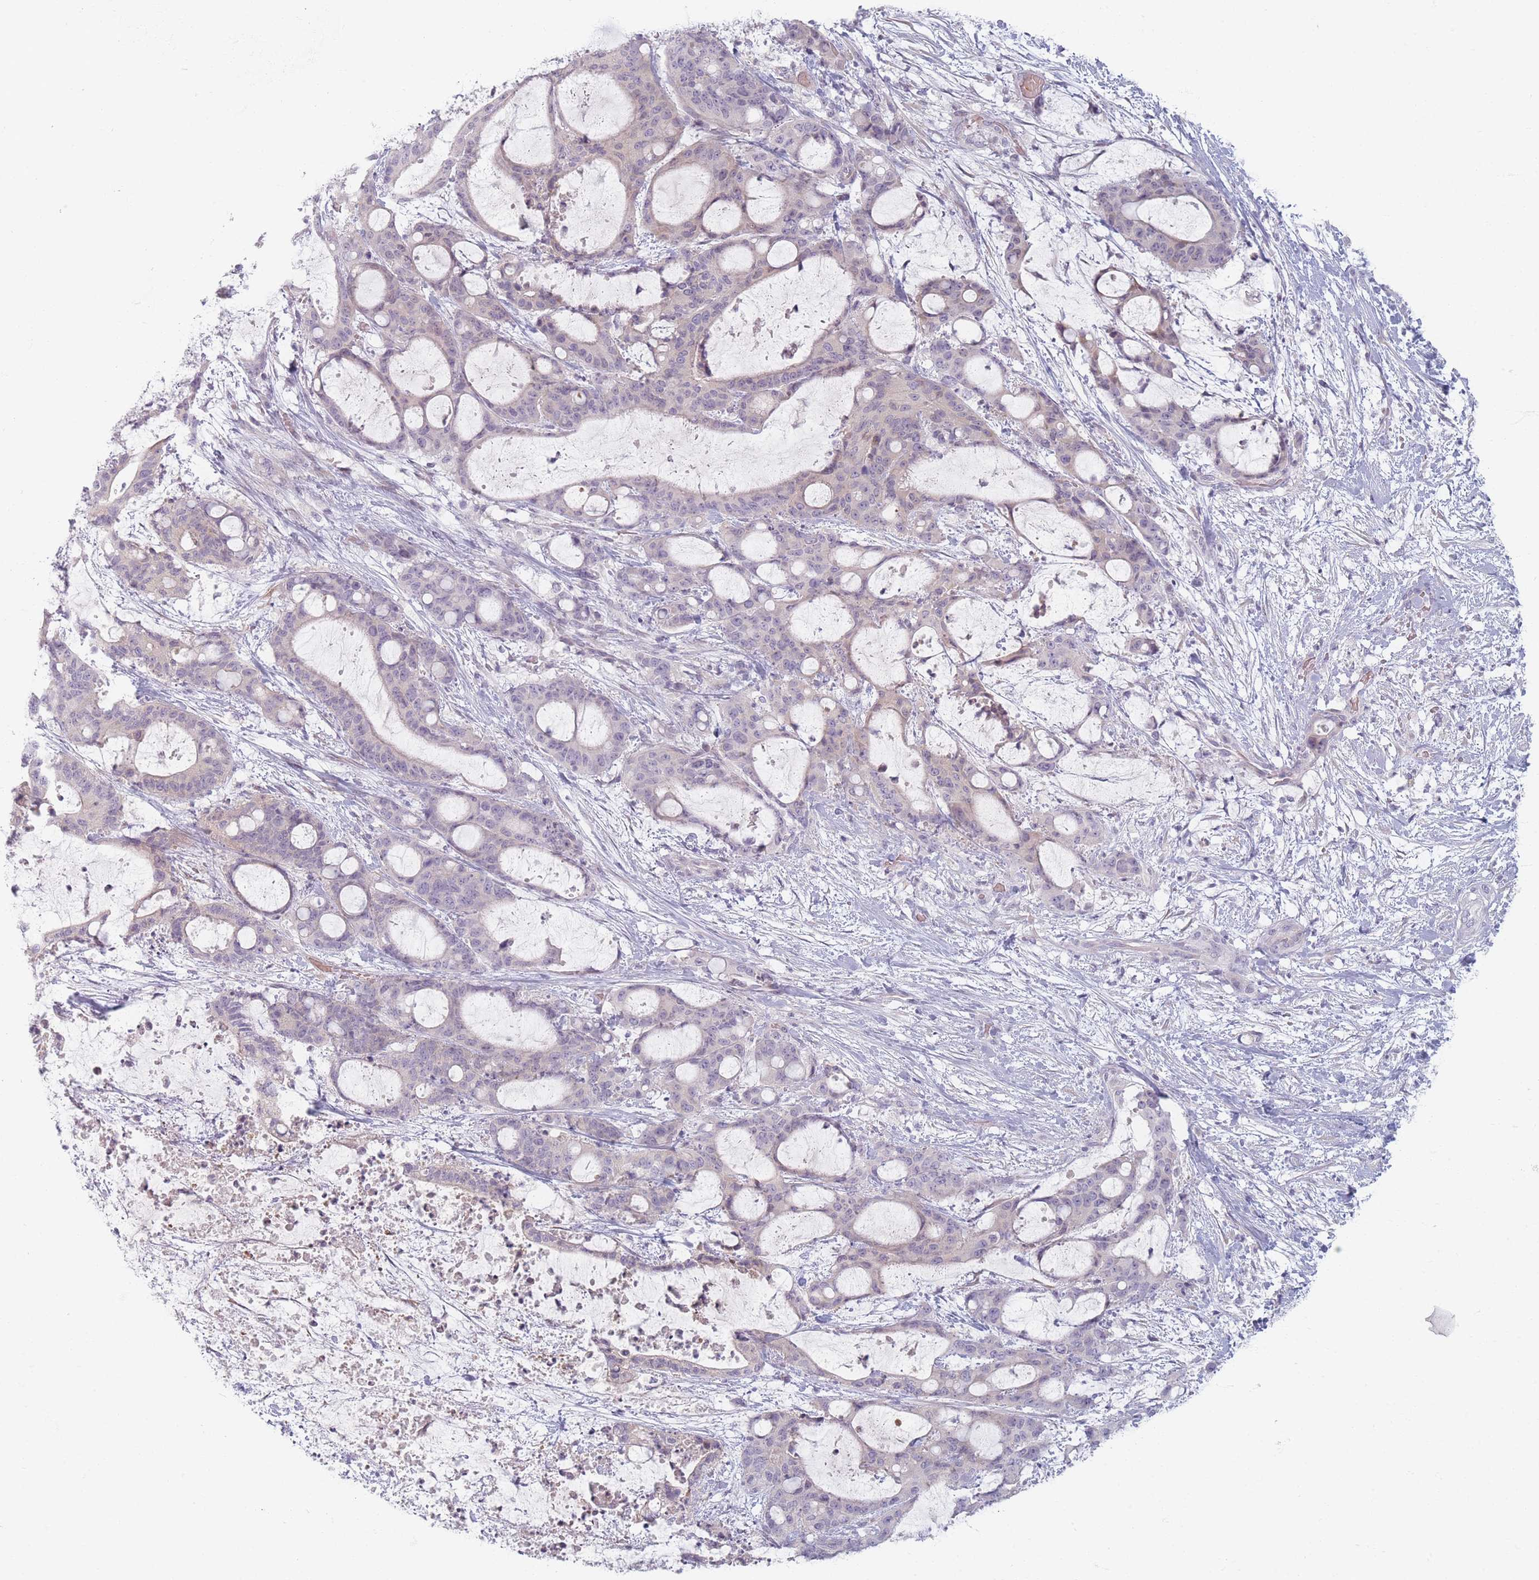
{"staining": {"intensity": "negative", "quantity": "none", "location": "none"}, "tissue": "liver cancer", "cell_type": "Tumor cells", "image_type": "cancer", "snomed": [{"axis": "morphology", "description": "Normal tissue, NOS"}, {"axis": "morphology", "description": "Cholangiocarcinoma"}, {"axis": "topography", "description": "Liver"}, {"axis": "topography", "description": "Peripheral nerve tissue"}], "caption": "A micrograph of cholangiocarcinoma (liver) stained for a protein shows no brown staining in tumor cells. (DAB immunohistochemistry with hematoxylin counter stain).", "gene": "TMOD1", "patient": {"sex": "female", "age": 73}}